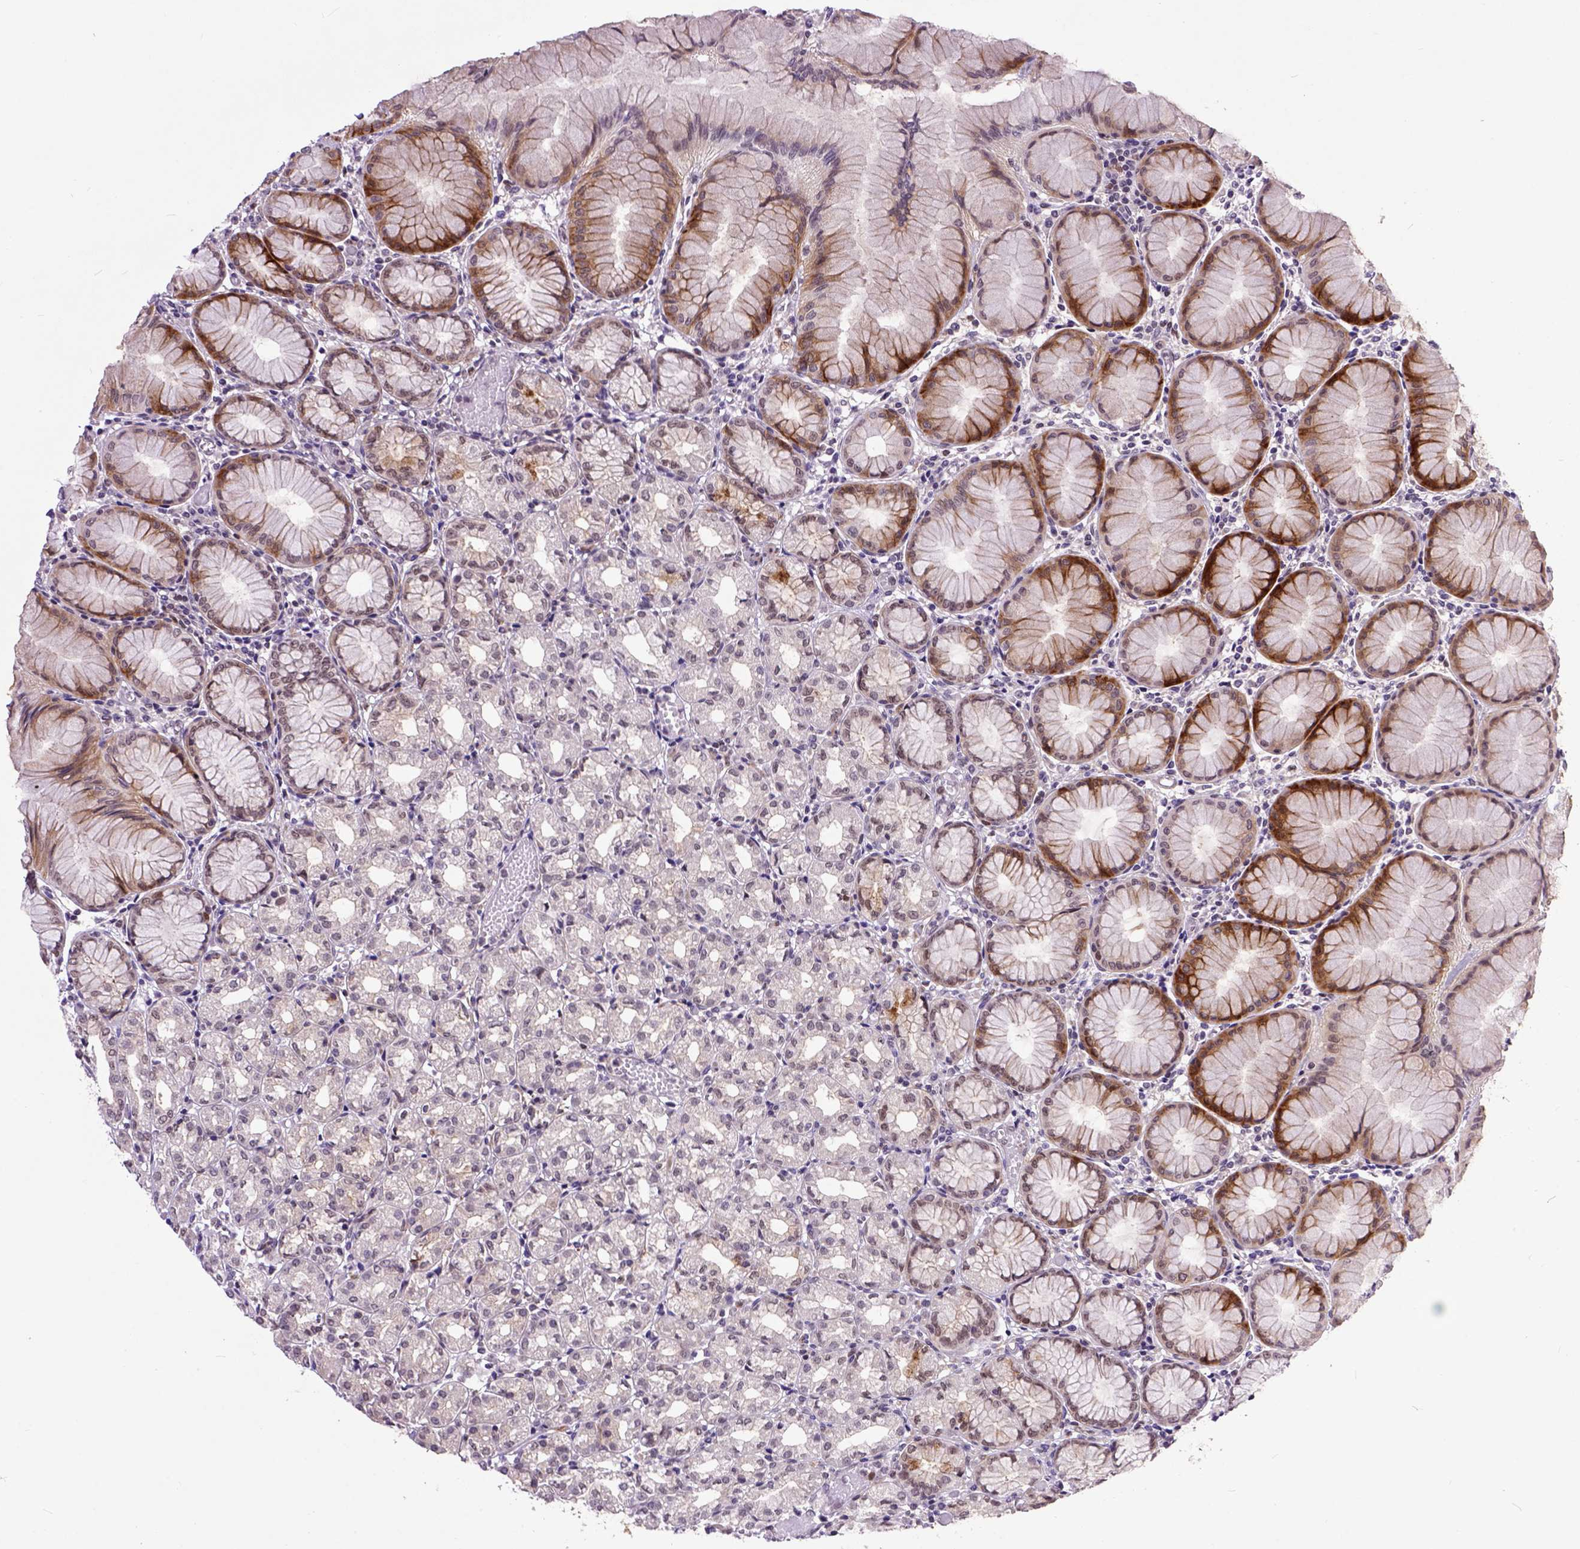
{"staining": {"intensity": "moderate", "quantity": "25%-75%", "location": "cytoplasmic/membranous"}, "tissue": "stomach", "cell_type": "Glandular cells", "image_type": "normal", "snomed": [{"axis": "morphology", "description": "Normal tissue, NOS"}, {"axis": "topography", "description": "Stomach"}], "caption": "Immunohistochemistry (IHC) photomicrograph of unremarkable stomach stained for a protein (brown), which exhibits medium levels of moderate cytoplasmic/membranous staining in about 25%-75% of glandular cells.", "gene": "RCC2", "patient": {"sex": "female", "age": 57}}